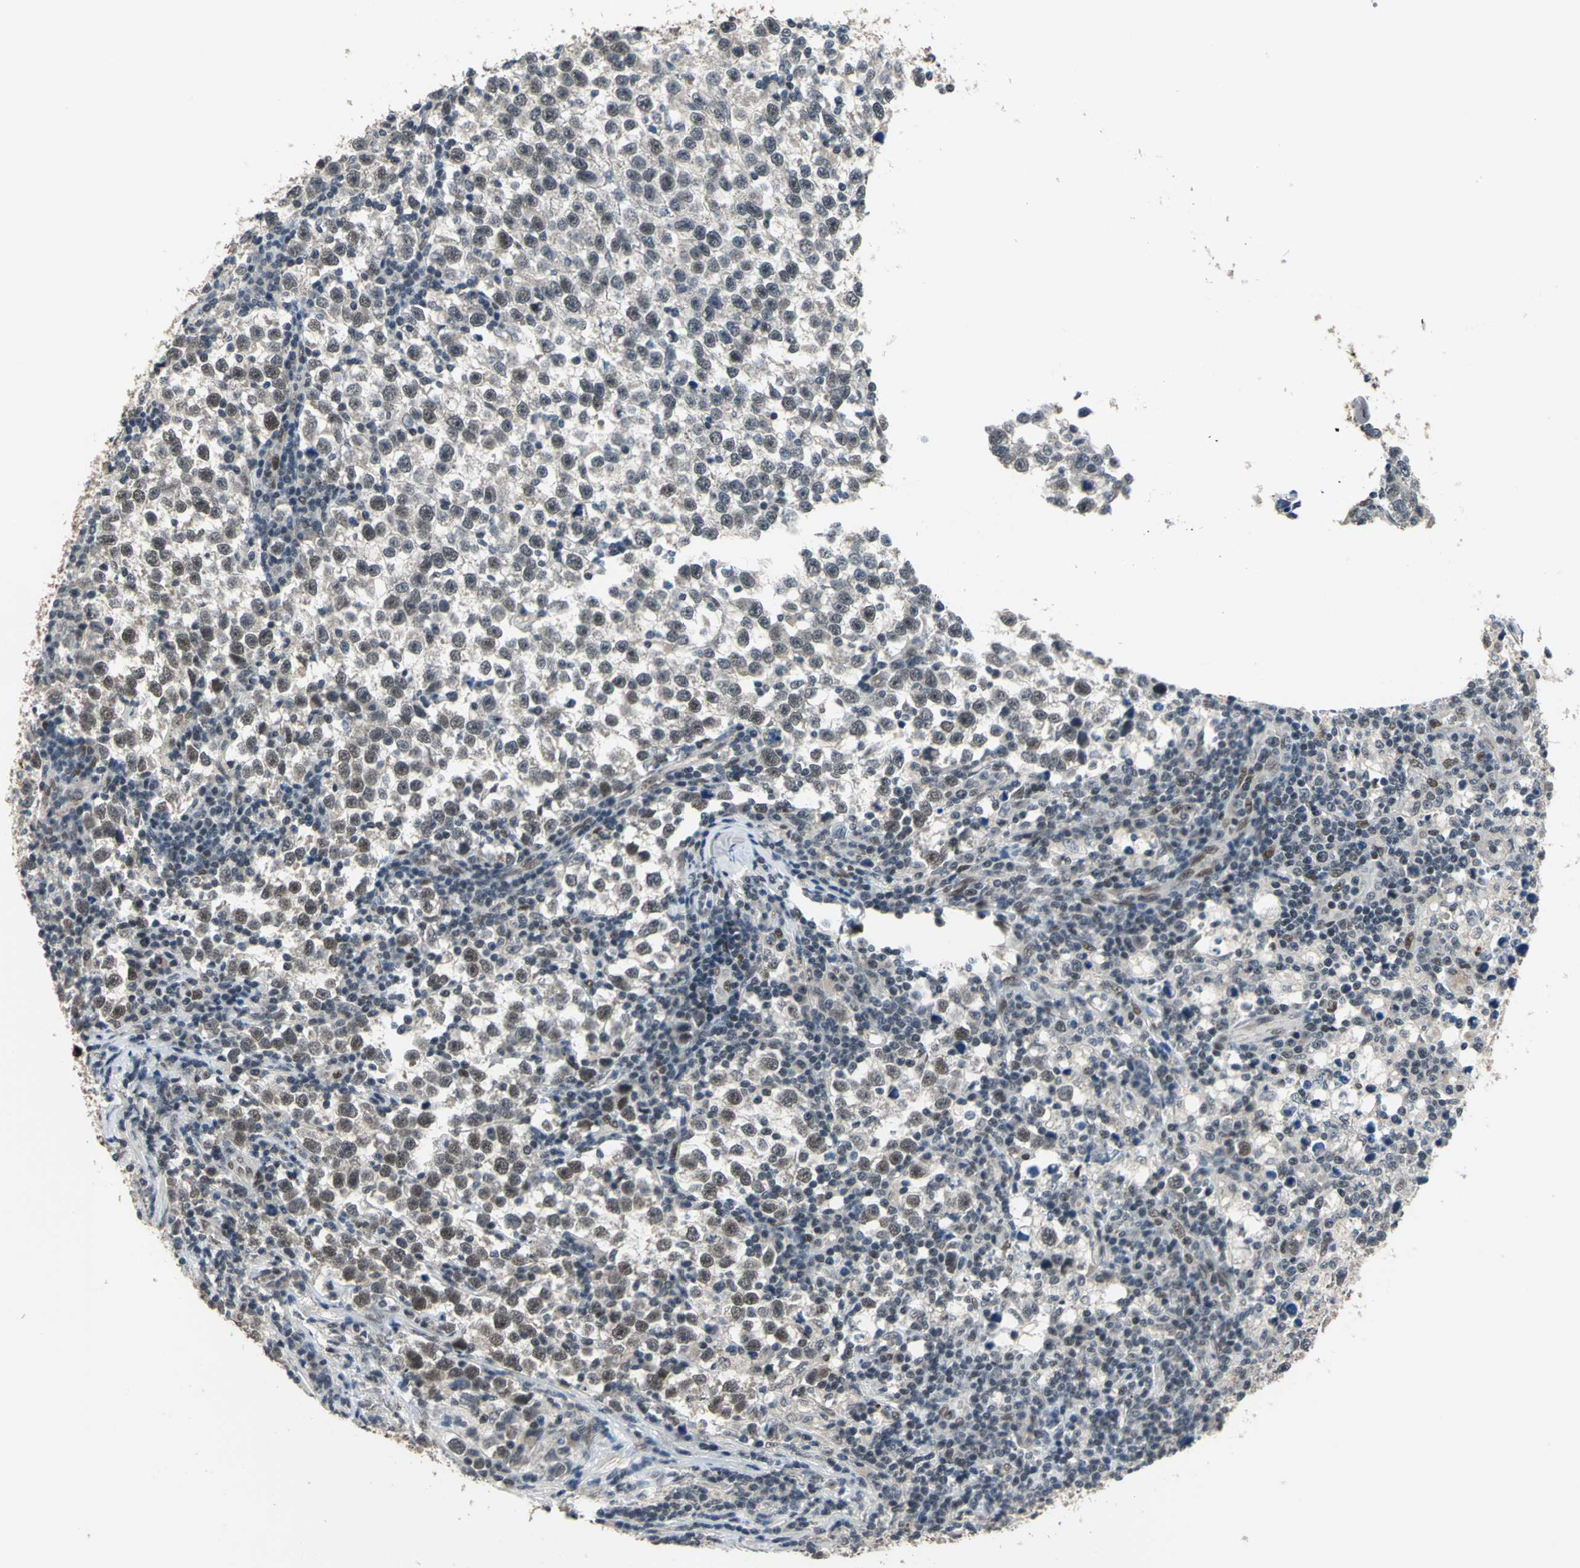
{"staining": {"intensity": "weak", "quantity": "<25%", "location": "nuclear"}, "tissue": "testis cancer", "cell_type": "Tumor cells", "image_type": "cancer", "snomed": [{"axis": "morphology", "description": "Seminoma, NOS"}, {"axis": "topography", "description": "Testis"}], "caption": "Photomicrograph shows no significant protein staining in tumor cells of testis cancer (seminoma).", "gene": "ELF2", "patient": {"sex": "male", "age": 43}}